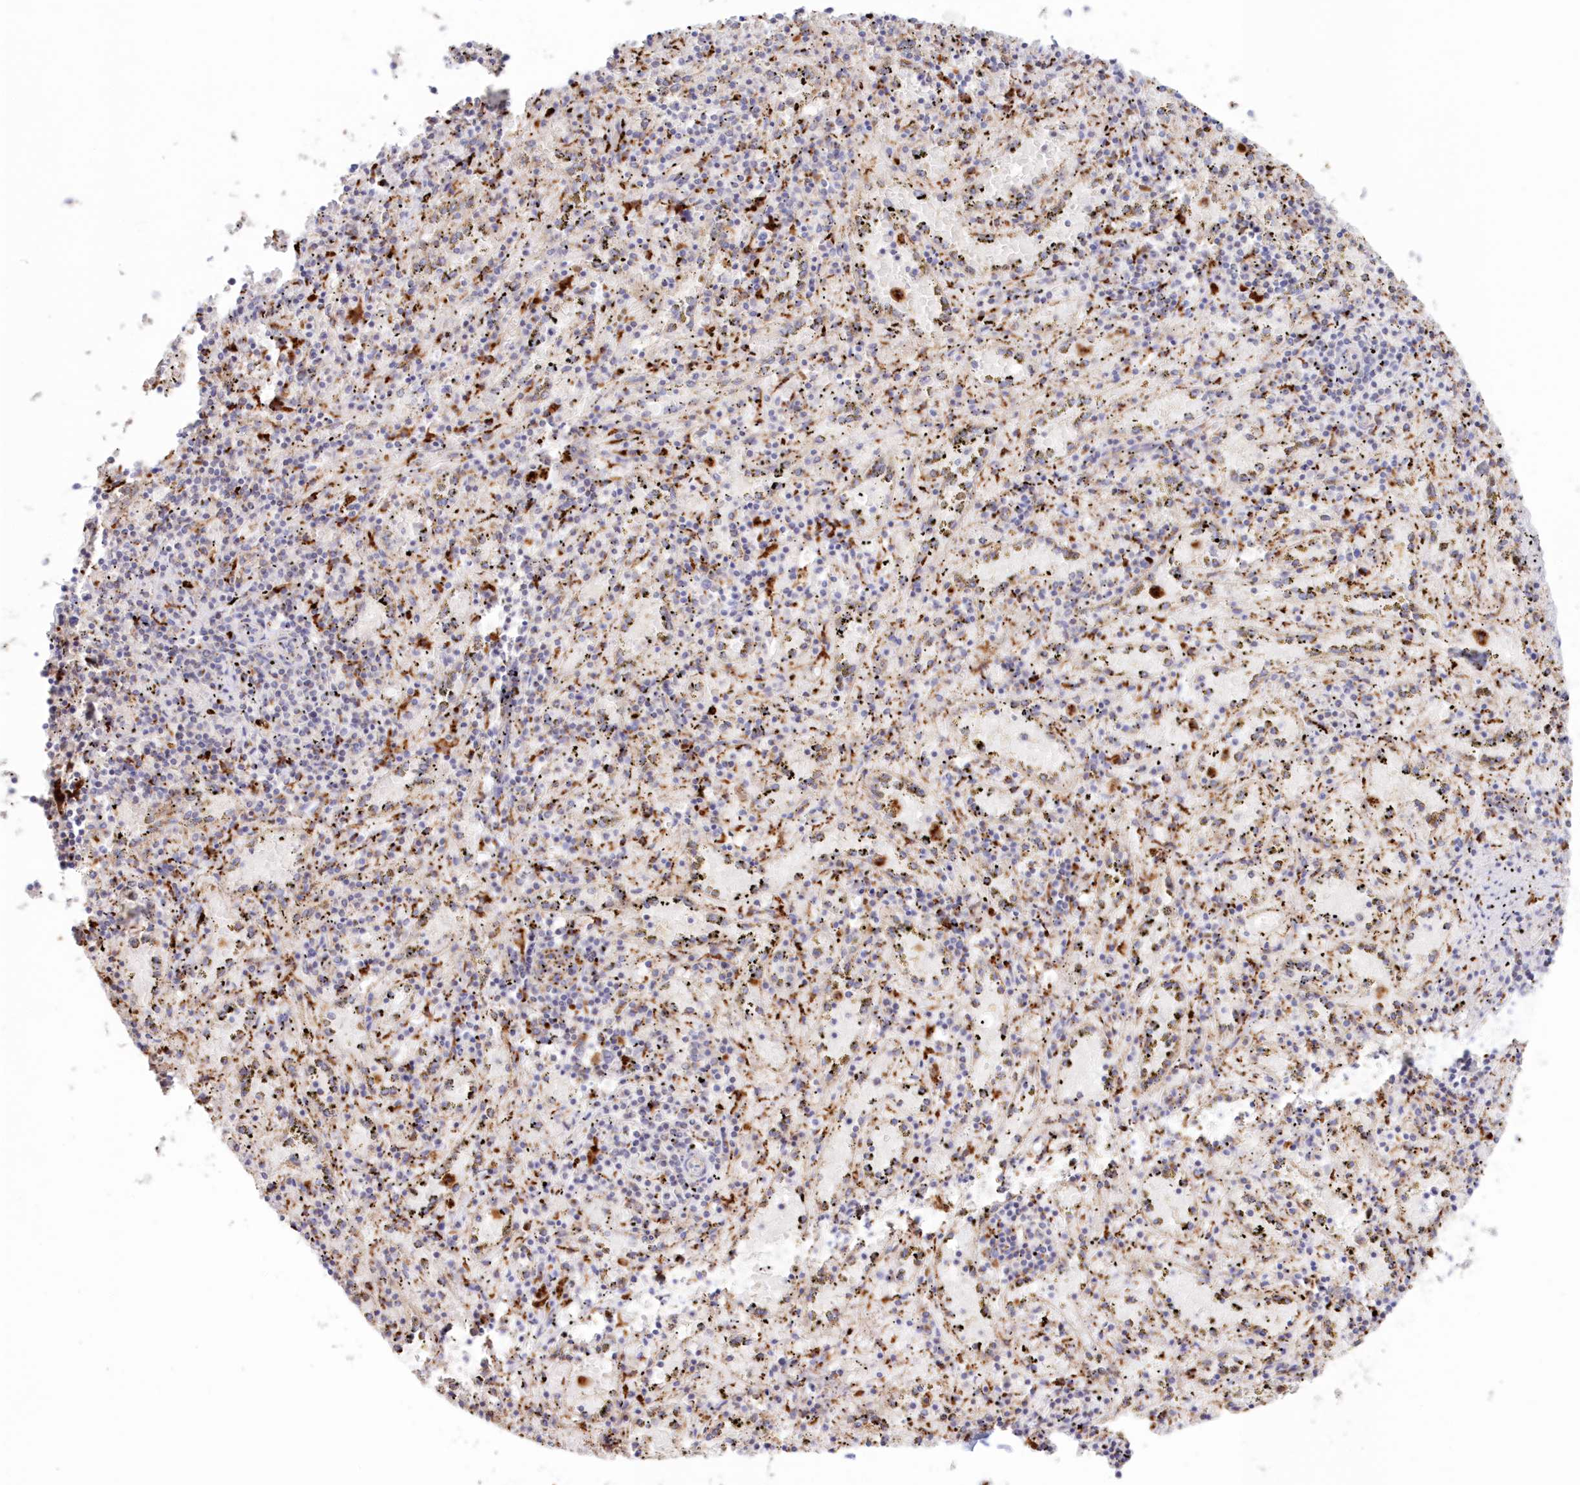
{"staining": {"intensity": "strong", "quantity": "<25%", "location": "cytoplasmic/membranous"}, "tissue": "spleen", "cell_type": "Cells in red pulp", "image_type": "normal", "snomed": [{"axis": "morphology", "description": "Normal tissue, NOS"}, {"axis": "topography", "description": "Spleen"}], "caption": "Spleen stained with DAB IHC shows medium levels of strong cytoplasmic/membranous positivity in about <25% of cells in red pulp. (Stains: DAB (3,3'-diaminobenzidine) in brown, nuclei in blue, Microscopy: brightfield microscopy at high magnification).", "gene": "TPP1", "patient": {"sex": "male", "age": 11}}